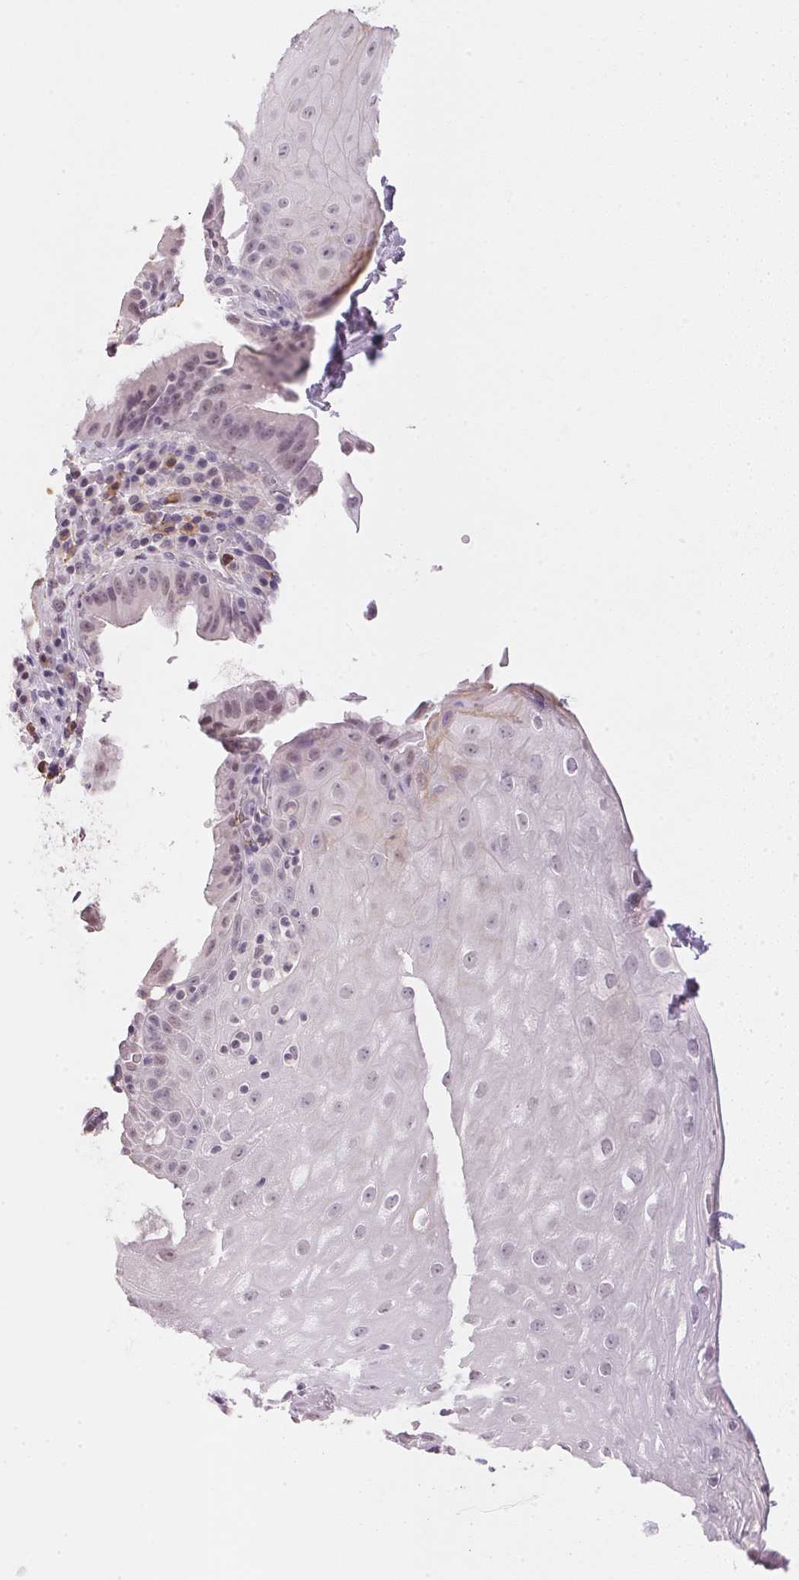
{"staining": {"intensity": "negative", "quantity": "none", "location": "none"}, "tissue": "esophagus", "cell_type": "Squamous epithelial cells", "image_type": "normal", "snomed": [{"axis": "morphology", "description": "Normal tissue, NOS"}, {"axis": "topography", "description": "Esophagus"}], "caption": "The histopathology image shows no significant positivity in squamous epithelial cells of esophagus. (Brightfield microscopy of DAB immunohistochemistry (IHC) at high magnification).", "gene": "FNDC4", "patient": {"sex": "female", "age": 61}}